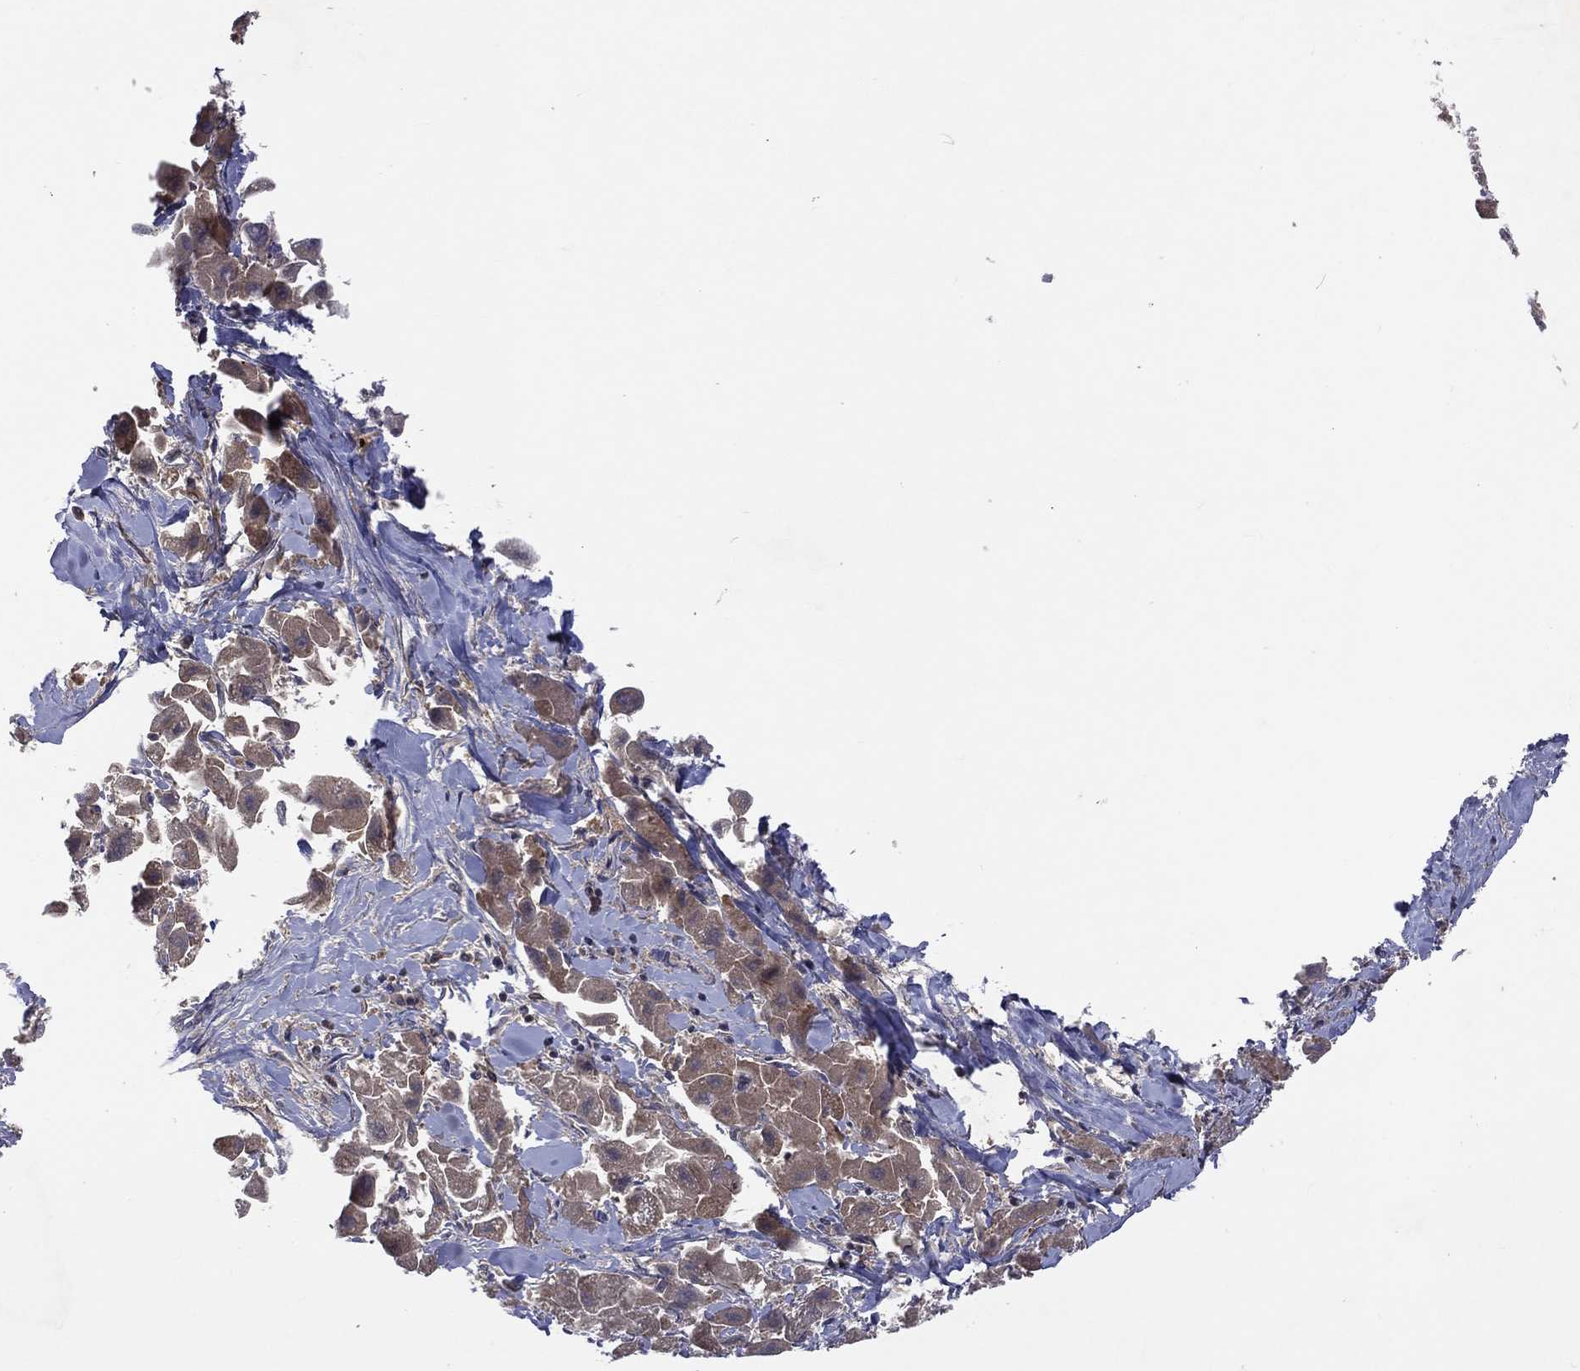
{"staining": {"intensity": "moderate", "quantity": "25%-75%", "location": "cytoplasmic/membranous"}, "tissue": "liver cancer", "cell_type": "Tumor cells", "image_type": "cancer", "snomed": [{"axis": "morphology", "description": "Carcinoma, Hepatocellular, NOS"}, {"axis": "topography", "description": "Liver"}], "caption": "A high-resolution image shows immunohistochemistry (IHC) staining of liver cancer (hepatocellular carcinoma), which demonstrates moderate cytoplasmic/membranous positivity in approximately 25%-75% of tumor cells. (Brightfield microscopy of DAB IHC at high magnification).", "gene": "STARD3", "patient": {"sex": "male", "age": 24}}